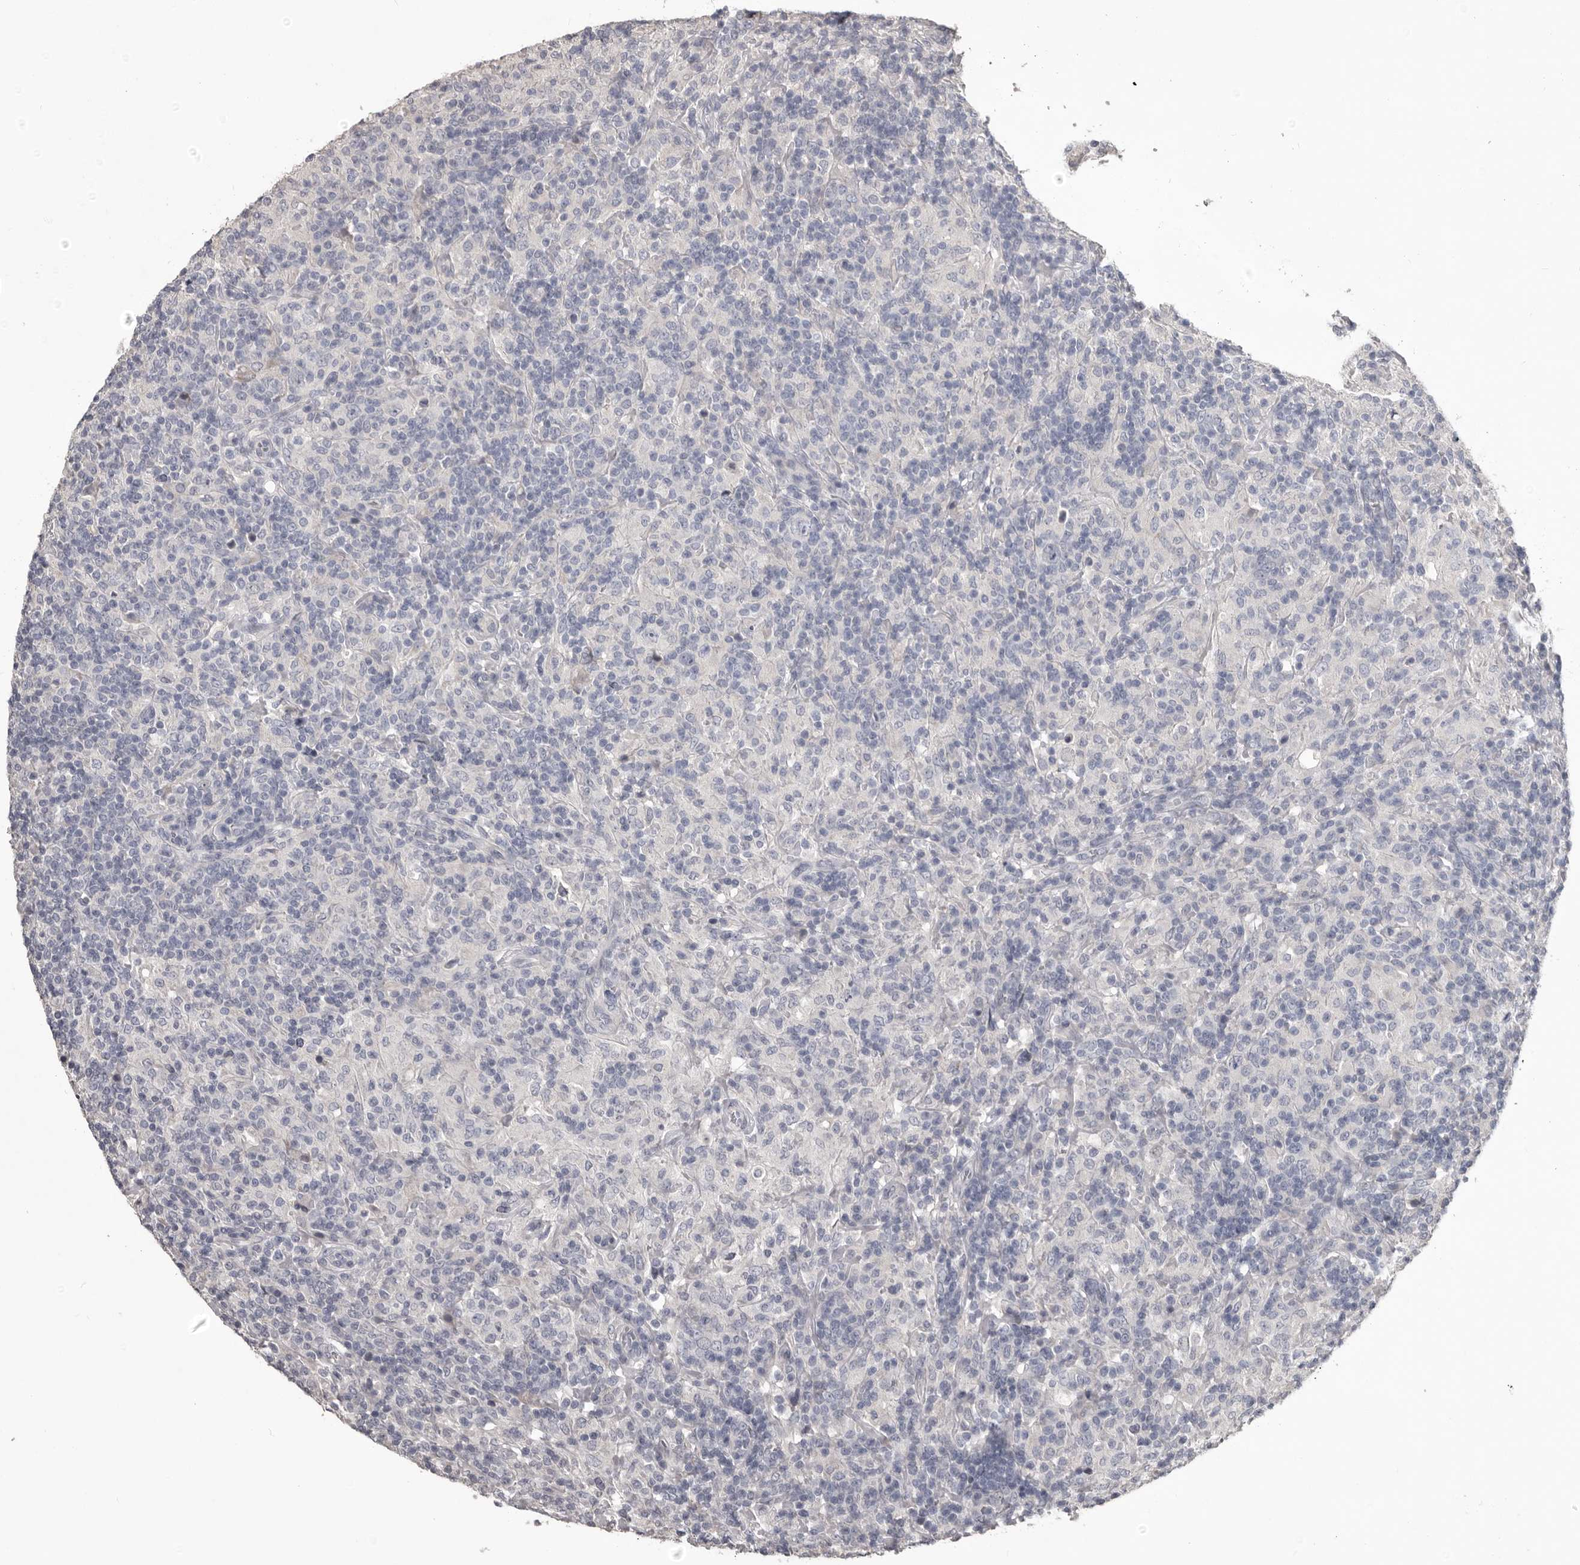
{"staining": {"intensity": "negative", "quantity": "none", "location": "none"}, "tissue": "lymphoma", "cell_type": "Tumor cells", "image_type": "cancer", "snomed": [{"axis": "morphology", "description": "Hodgkin's disease, NOS"}, {"axis": "topography", "description": "Lymph node"}], "caption": "A histopathology image of lymphoma stained for a protein shows no brown staining in tumor cells.", "gene": "LPAR6", "patient": {"sex": "male", "age": 70}}